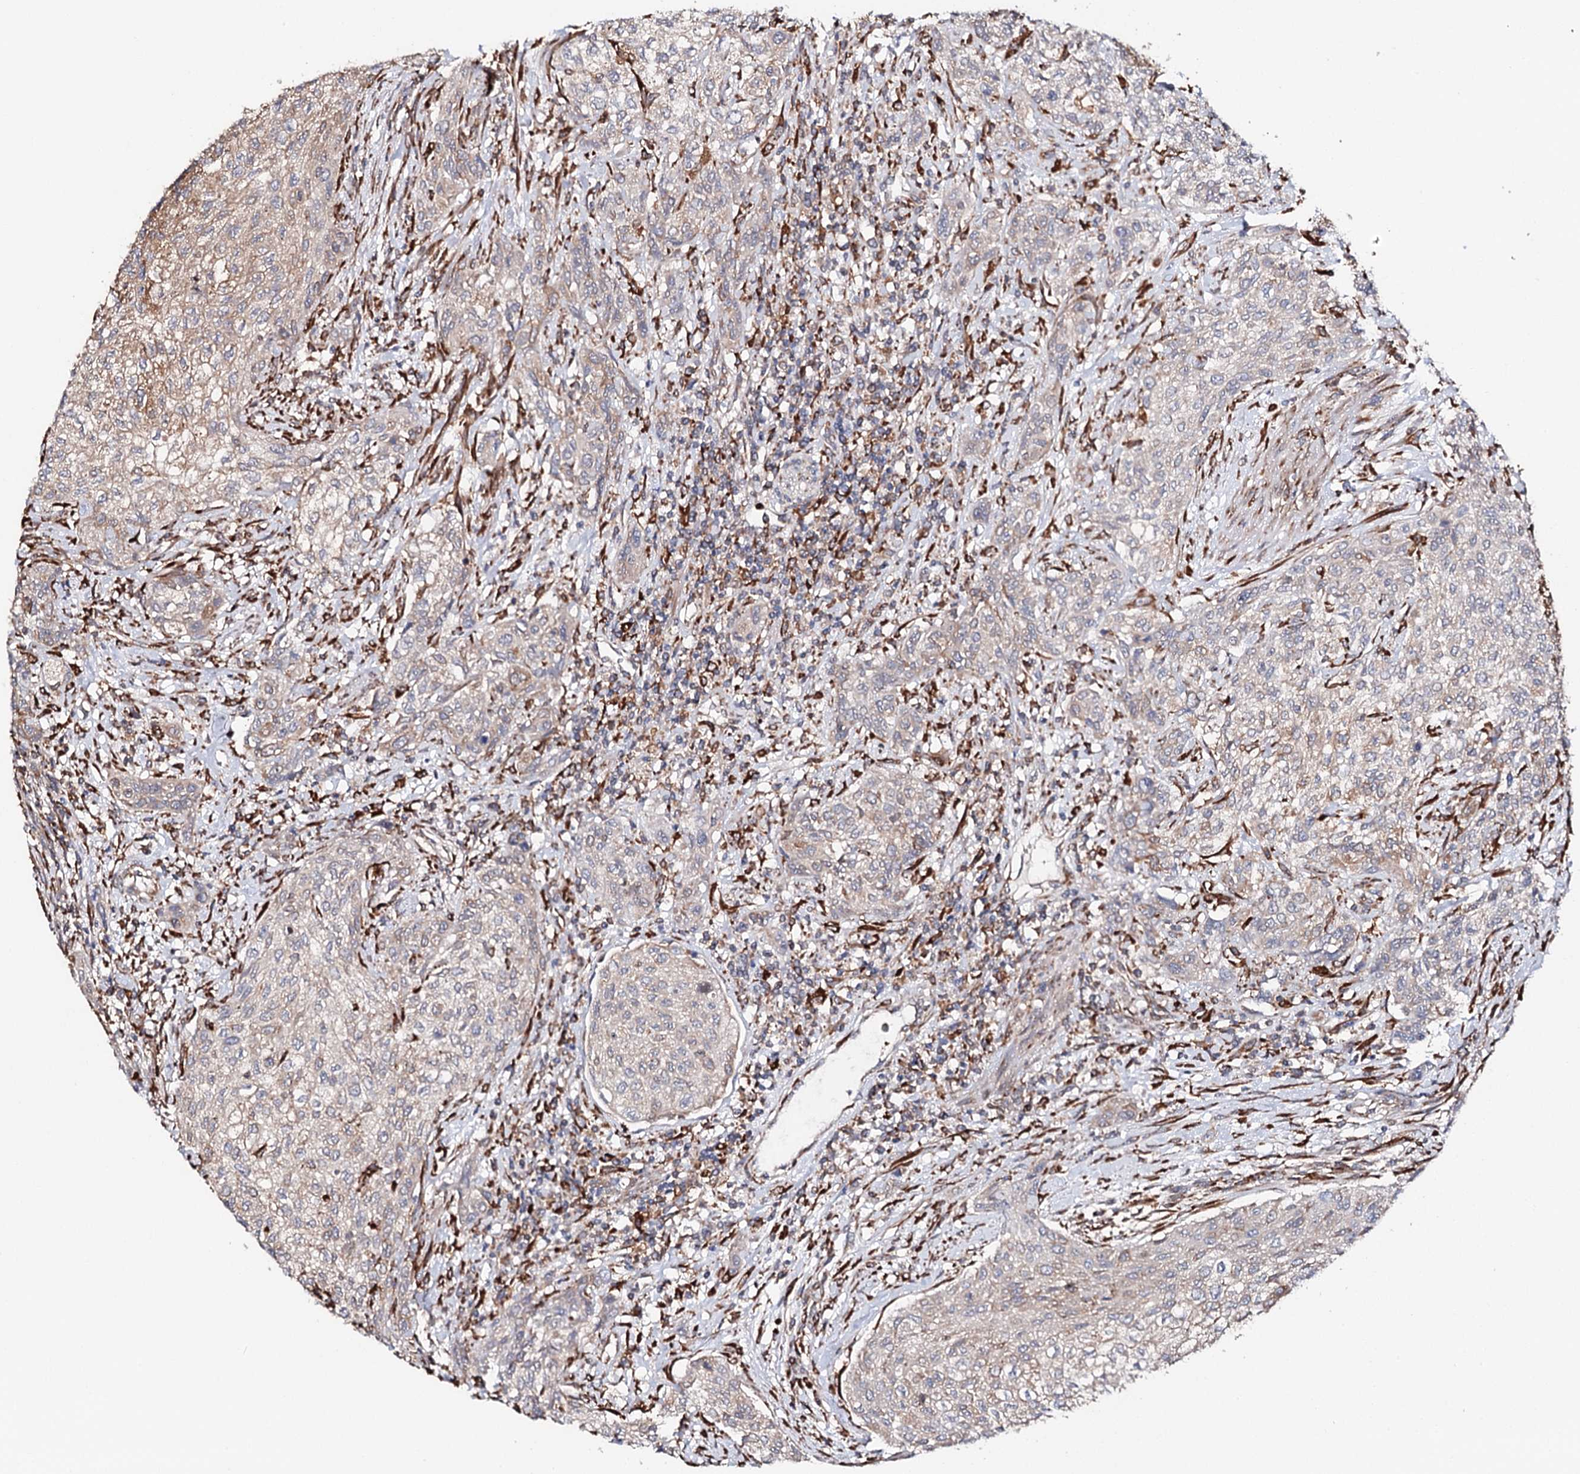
{"staining": {"intensity": "weak", "quantity": "<25%", "location": "cytoplasmic/membranous"}, "tissue": "urothelial cancer", "cell_type": "Tumor cells", "image_type": "cancer", "snomed": [{"axis": "morphology", "description": "Normal tissue, NOS"}, {"axis": "morphology", "description": "Urothelial carcinoma, NOS"}, {"axis": "topography", "description": "Urinary bladder"}, {"axis": "topography", "description": "Peripheral nerve tissue"}], "caption": "A high-resolution photomicrograph shows immunohistochemistry (IHC) staining of transitional cell carcinoma, which shows no significant positivity in tumor cells.", "gene": "VEGFA", "patient": {"sex": "male", "age": 35}}